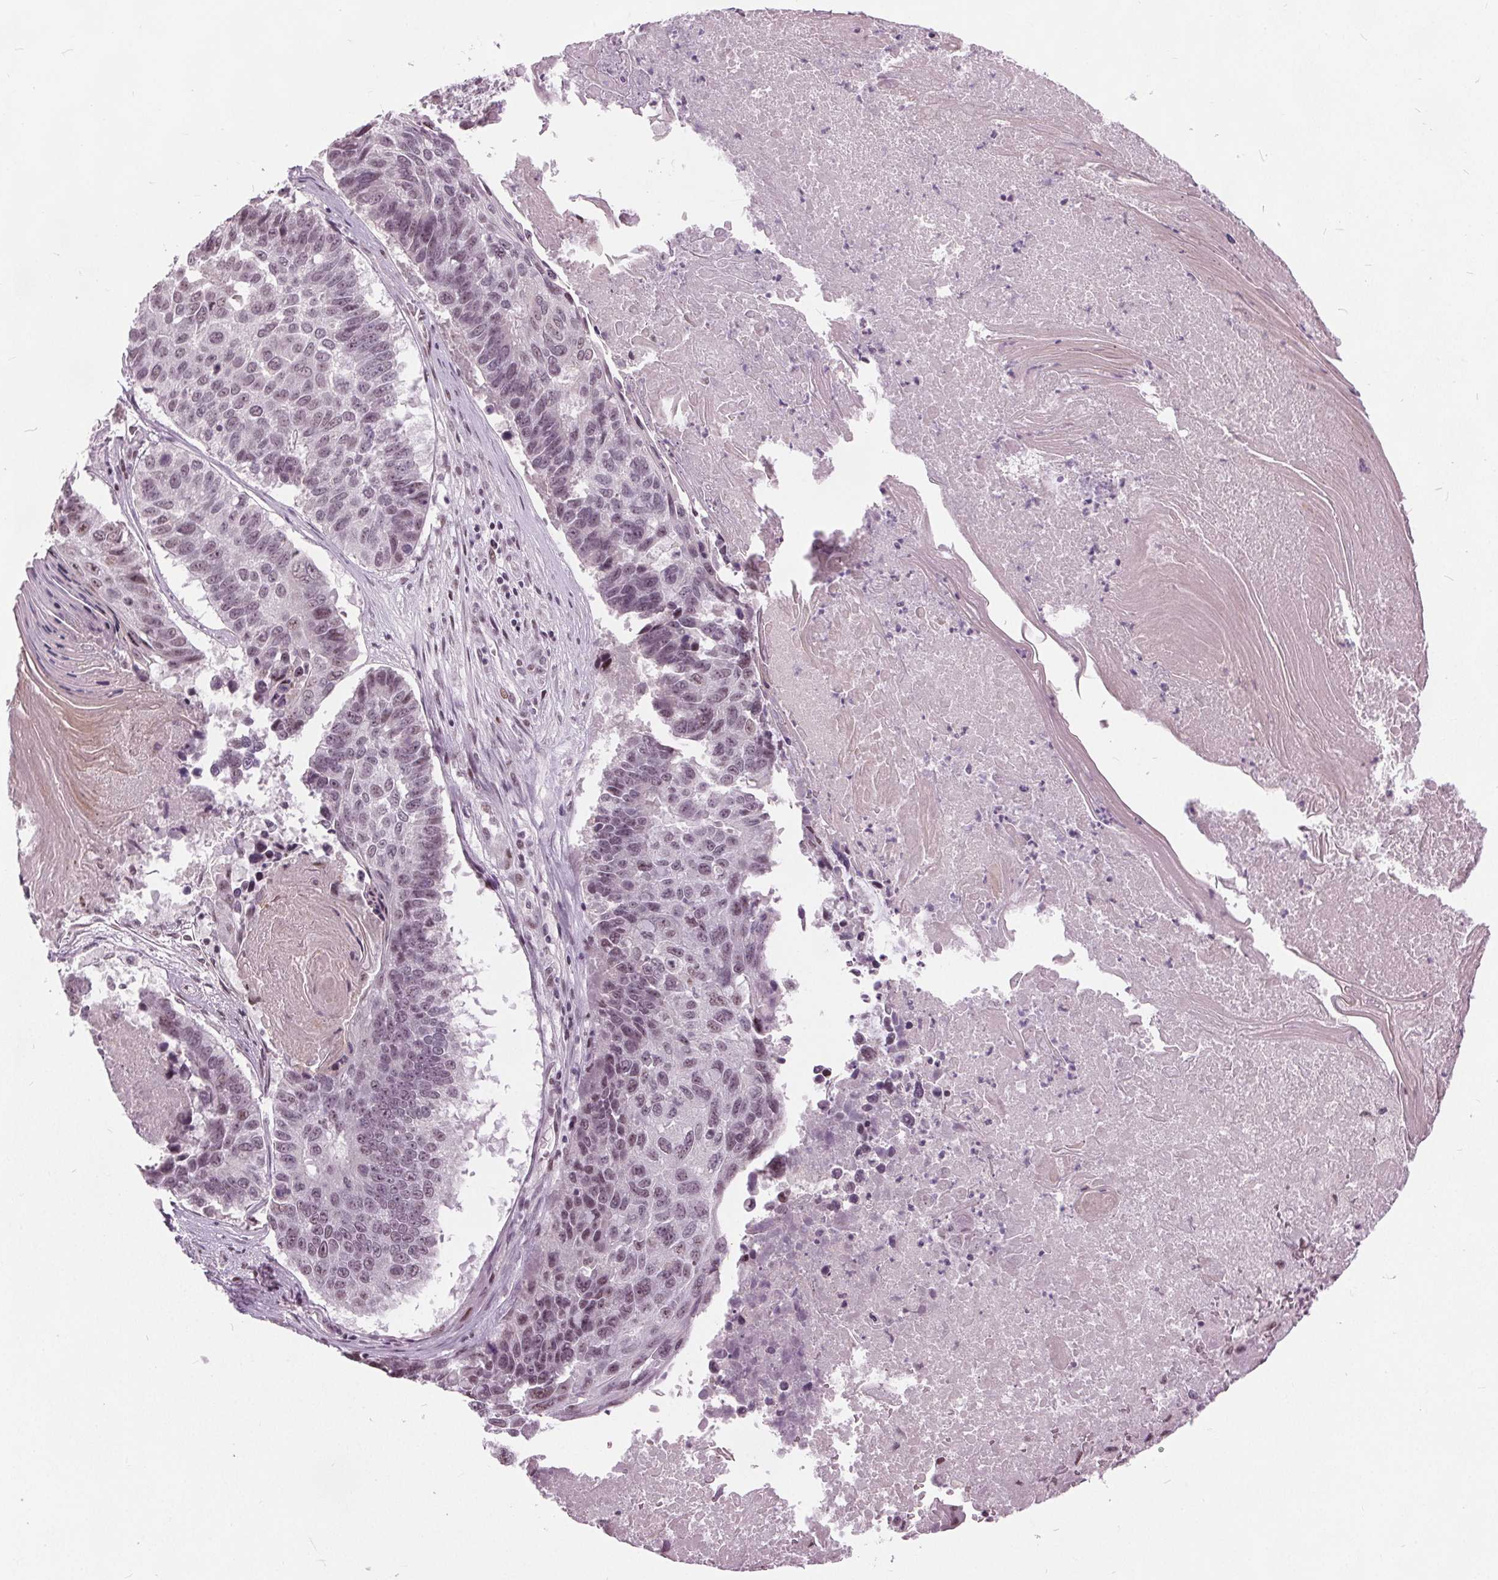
{"staining": {"intensity": "weak", "quantity": "25%-75%", "location": "nuclear"}, "tissue": "lung cancer", "cell_type": "Tumor cells", "image_type": "cancer", "snomed": [{"axis": "morphology", "description": "Squamous cell carcinoma, NOS"}, {"axis": "topography", "description": "Lung"}], "caption": "Human lung cancer stained with a brown dye displays weak nuclear positive staining in about 25%-75% of tumor cells.", "gene": "TTC34", "patient": {"sex": "male", "age": 73}}